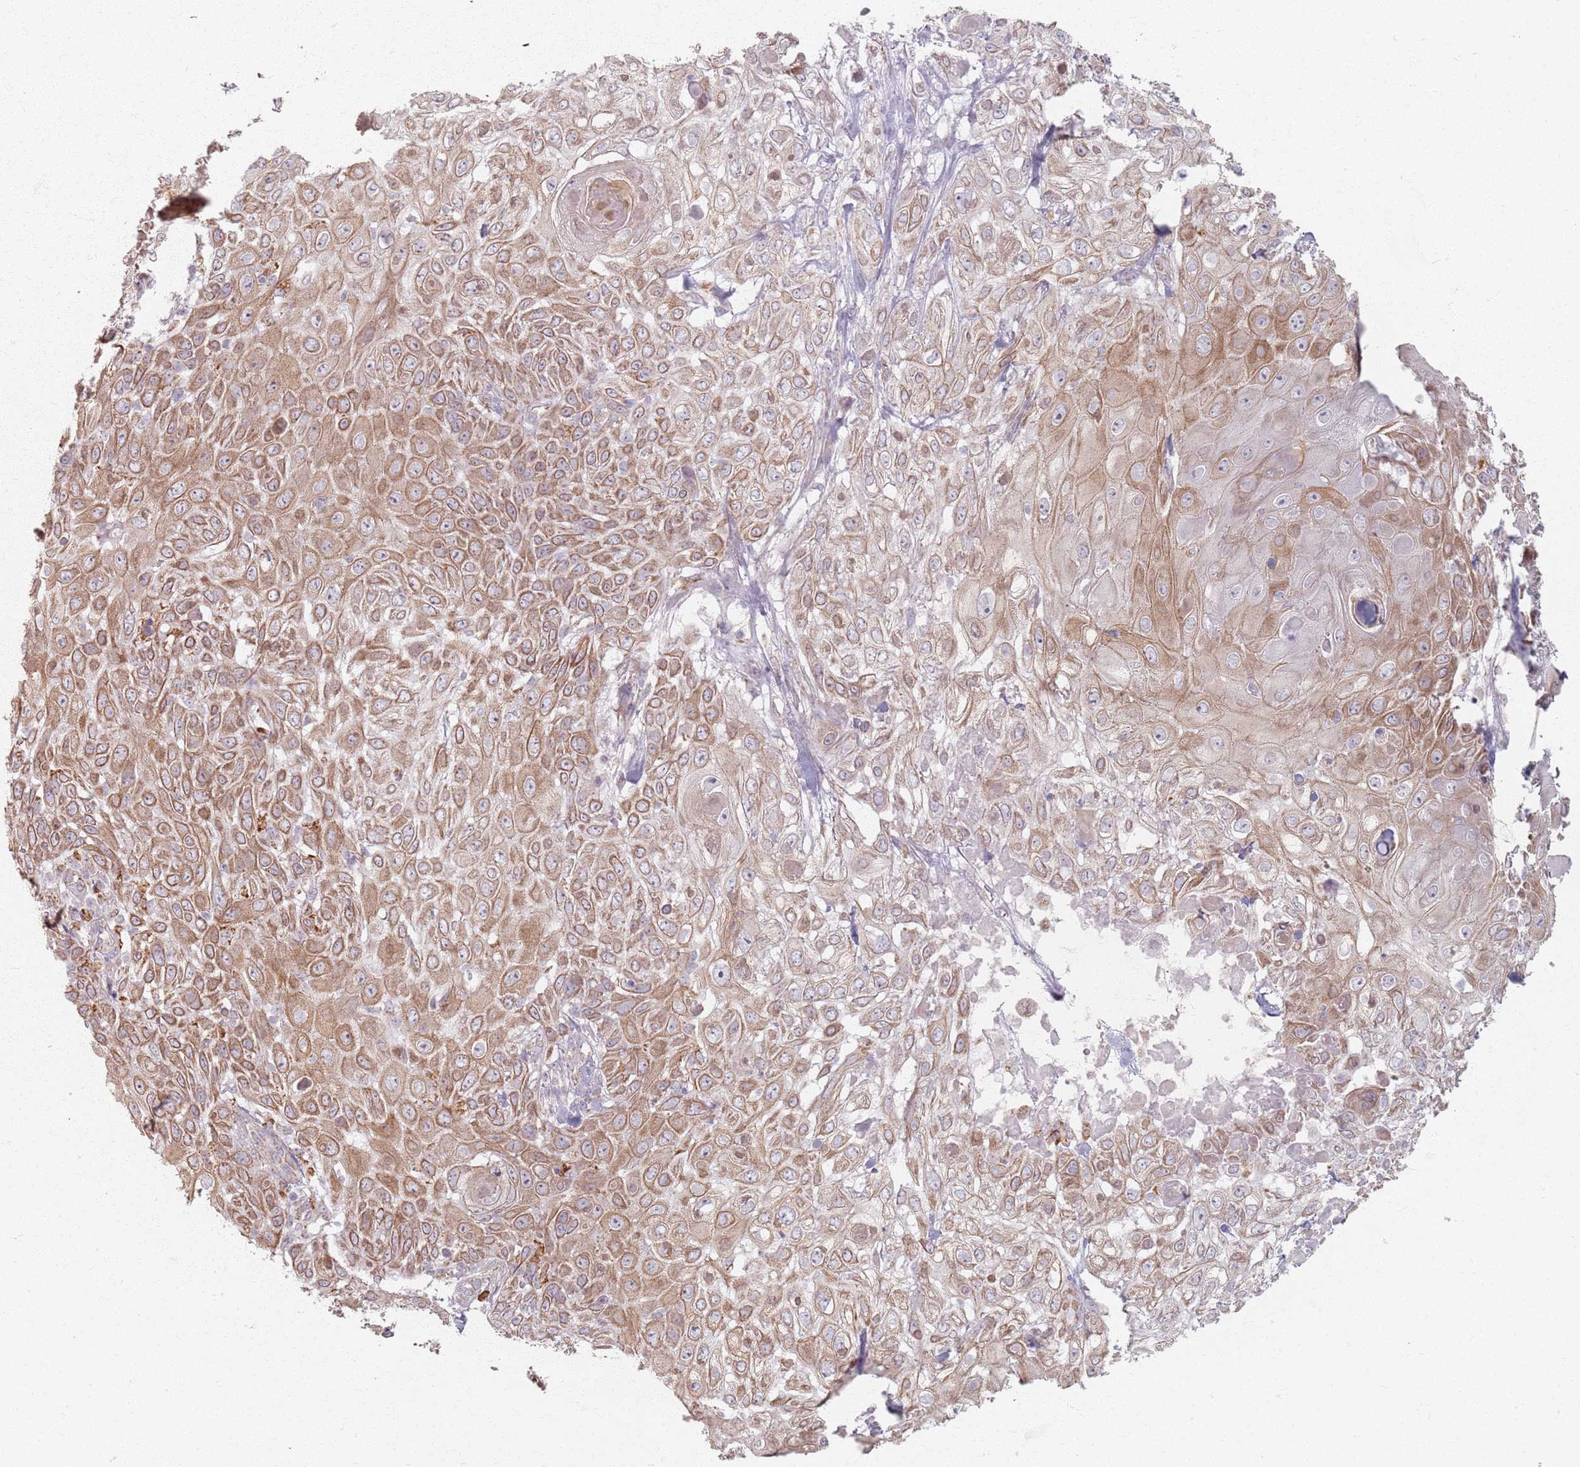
{"staining": {"intensity": "moderate", "quantity": ">75%", "location": "cytoplasmic/membranous"}, "tissue": "skin cancer", "cell_type": "Tumor cells", "image_type": "cancer", "snomed": [{"axis": "morphology", "description": "Normal tissue, NOS"}, {"axis": "morphology", "description": "Squamous cell carcinoma, NOS"}, {"axis": "topography", "description": "Skin"}, {"axis": "topography", "description": "Cartilage tissue"}], "caption": "Skin squamous cell carcinoma tissue shows moderate cytoplasmic/membranous staining in approximately >75% of tumor cells, visualized by immunohistochemistry.", "gene": "PKD2L2", "patient": {"sex": "female", "age": 79}}